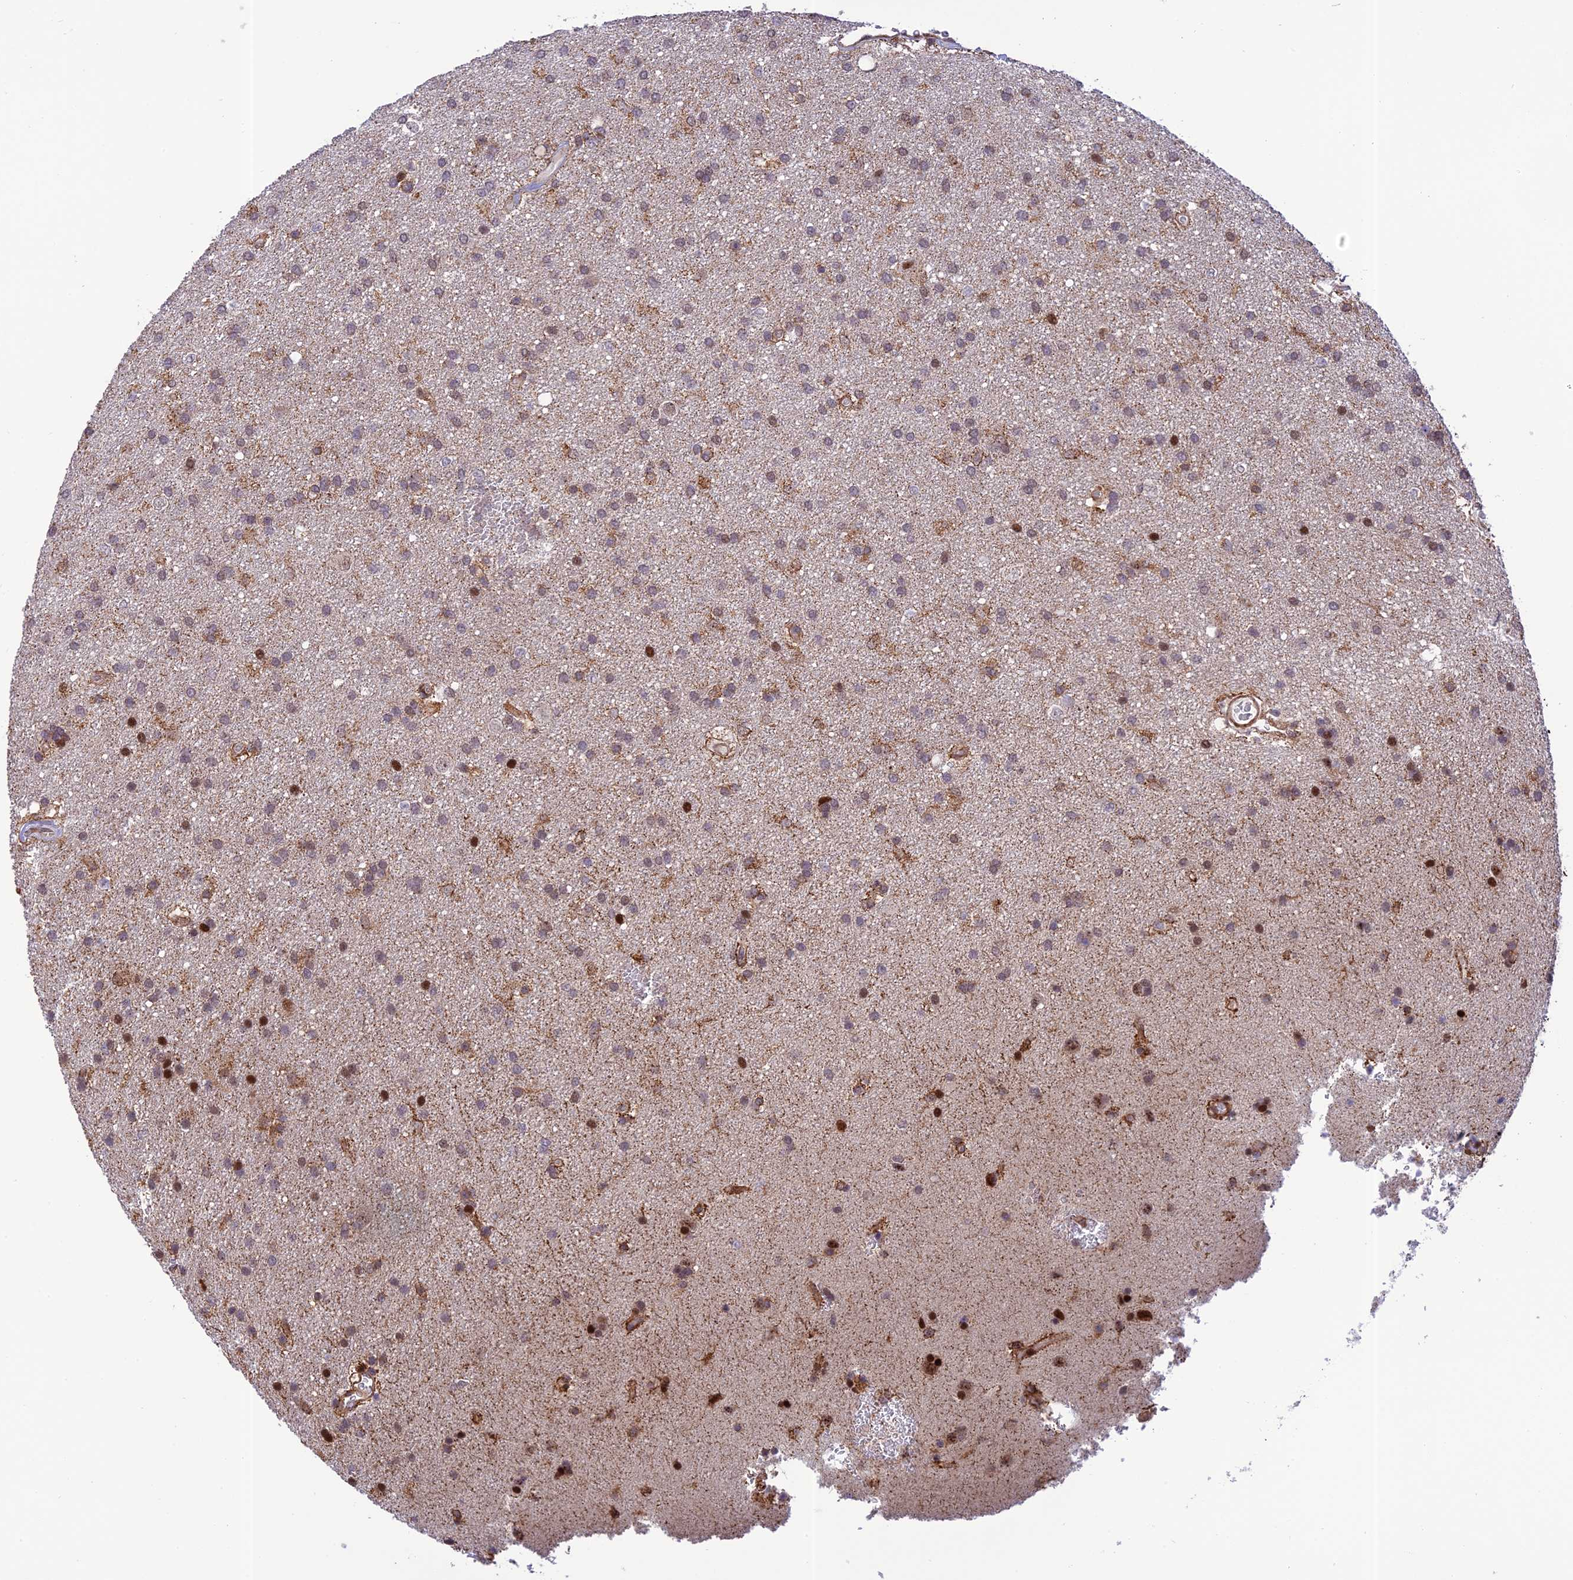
{"staining": {"intensity": "moderate", "quantity": "<25%", "location": "cytoplasmic/membranous,nuclear"}, "tissue": "glioma", "cell_type": "Tumor cells", "image_type": "cancer", "snomed": [{"axis": "morphology", "description": "Glioma, malignant, Low grade"}, {"axis": "topography", "description": "Brain"}], "caption": "The image shows immunohistochemical staining of malignant low-grade glioma. There is moderate cytoplasmic/membranous and nuclear expression is identified in approximately <25% of tumor cells. The protein is stained brown, and the nuclei are stained in blue (DAB IHC with brightfield microscopy, high magnification).", "gene": "ZNF584", "patient": {"sex": "male", "age": 66}}